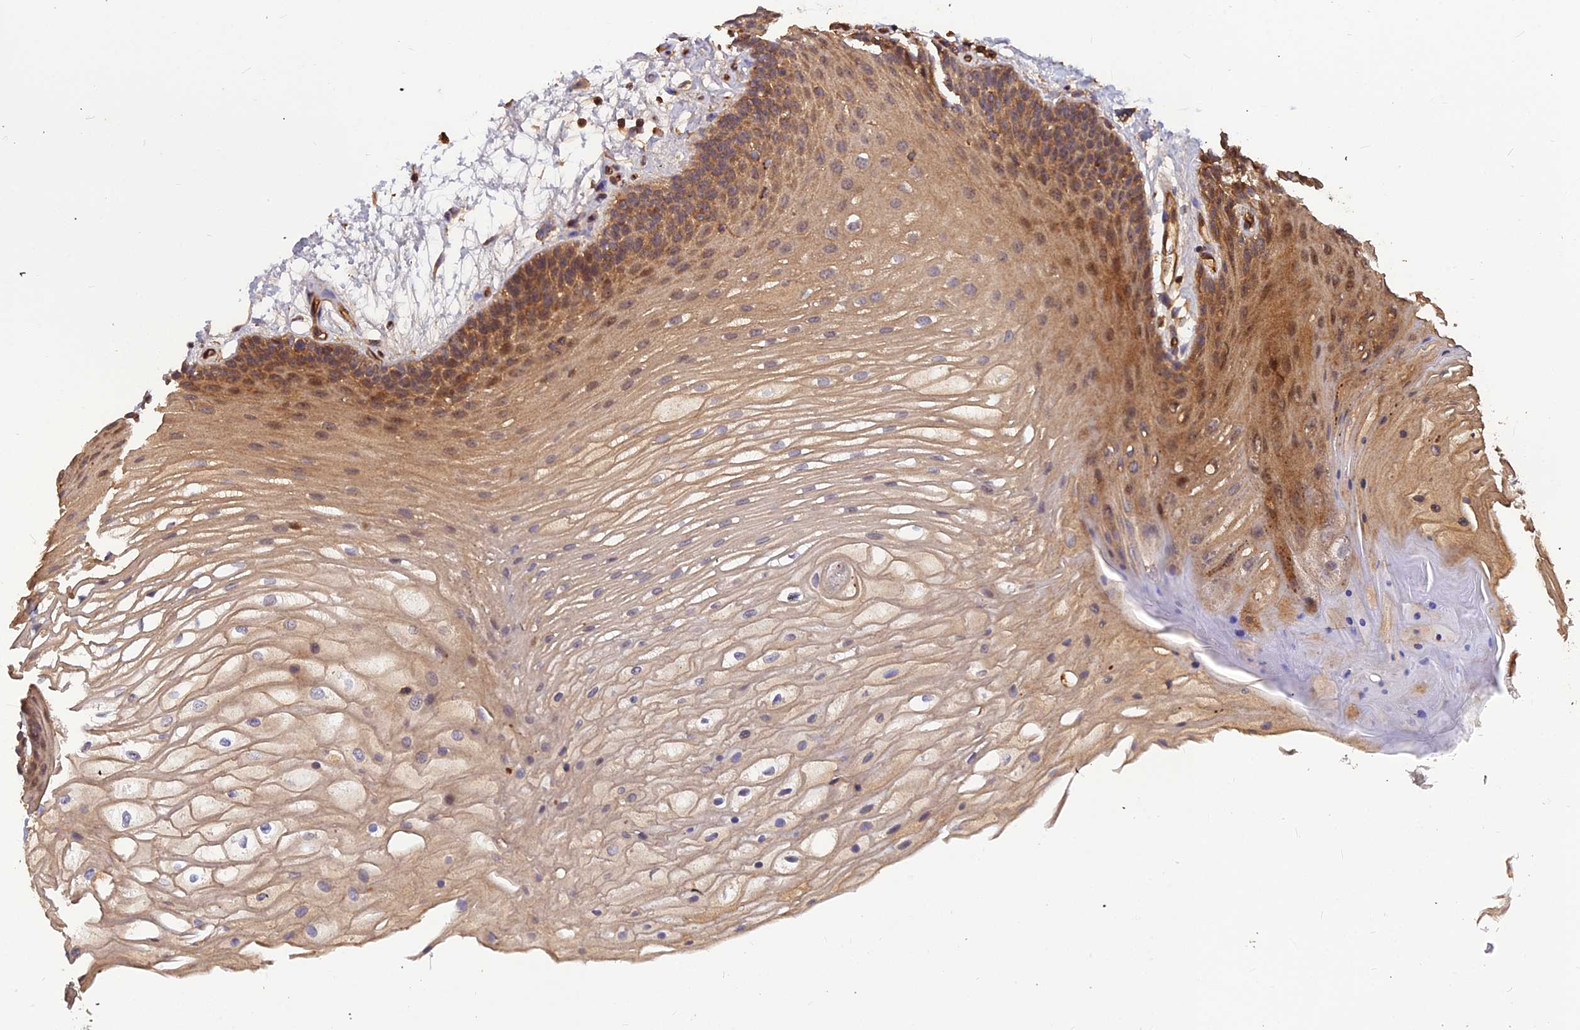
{"staining": {"intensity": "moderate", "quantity": ">75%", "location": "cytoplasmic/membranous,nuclear"}, "tissue": "oral mucosa", "cell_type": "Squamous epithelial cells", "image_type": "normal", "snomed": [{"axis": "morphology", "description": "Normal tissue, NOS"}, {"axis": "topography", "description": "Oral tissue"}], "caption": "DAB (3,3'-diaminobenzidine) immunohistochemical staining of unremarkable human oral mucosa exhibits moderate cytoplasmic/membranous,nuclear protein expression in about >75% of squamous epithelial cells. Ihc stains the protein in brown and the nuclei are stained blue.", "gene": "ZNF467", "patient": {"sex": "female", "age": 80}}